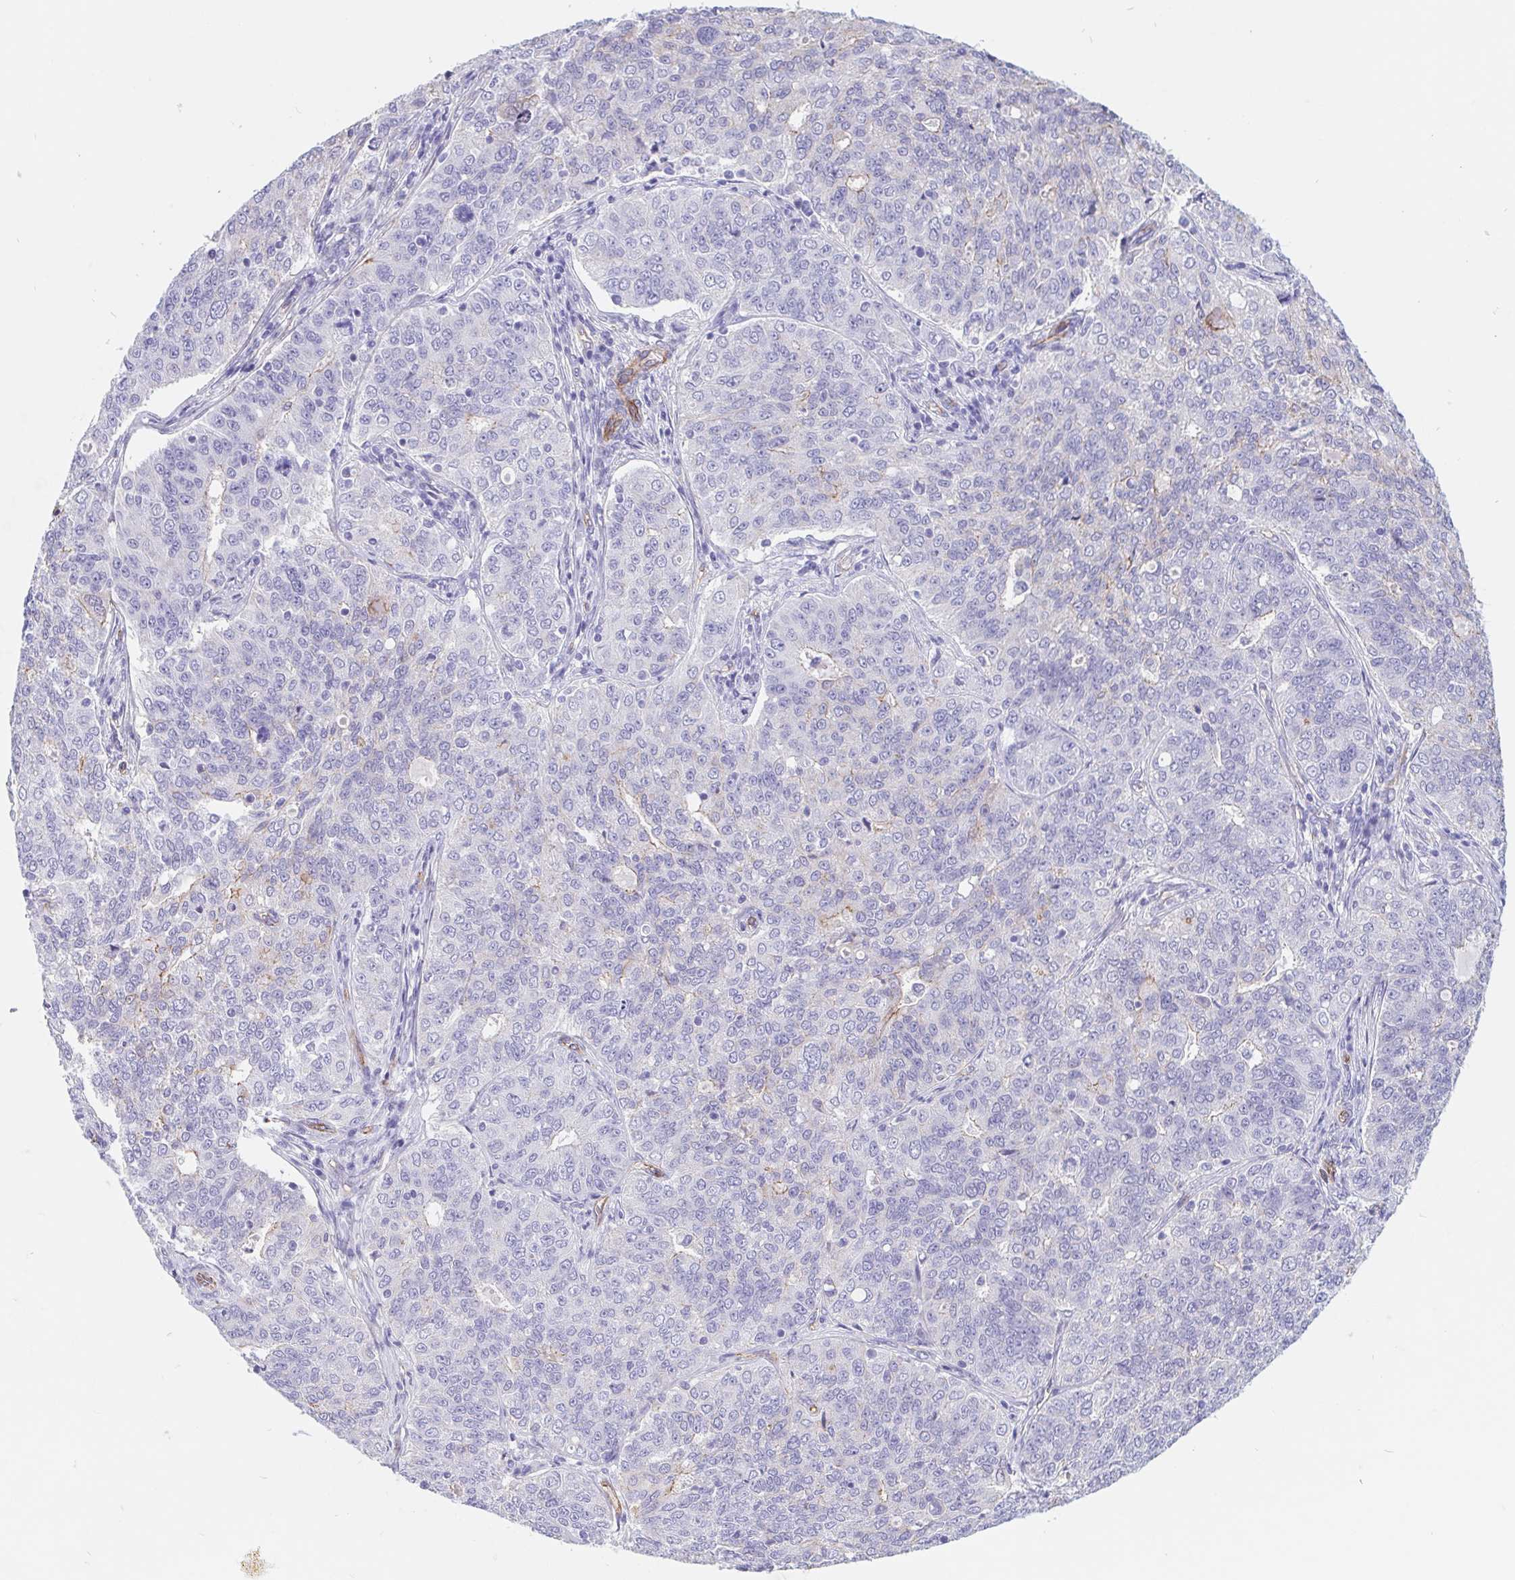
{"staining": {"intensity": "negative", "quantity": "none", "location": "none"}, "tissue": "endometrial cancer", "cell_type": "Tumor cells", "image_type": "cancer", "snomed": [{"axis": "morphology", "description": "Adenocarcinoma, NOS"}, {"axis": "topography", "description": "Endometrium"}], "caption": "This is an IHC histopathology image of adenocarcinoma (endometrial). There is no expression in tumor cells.", "gene": "LIMCH1", "patient": {"sex": "female", "age": 43}}